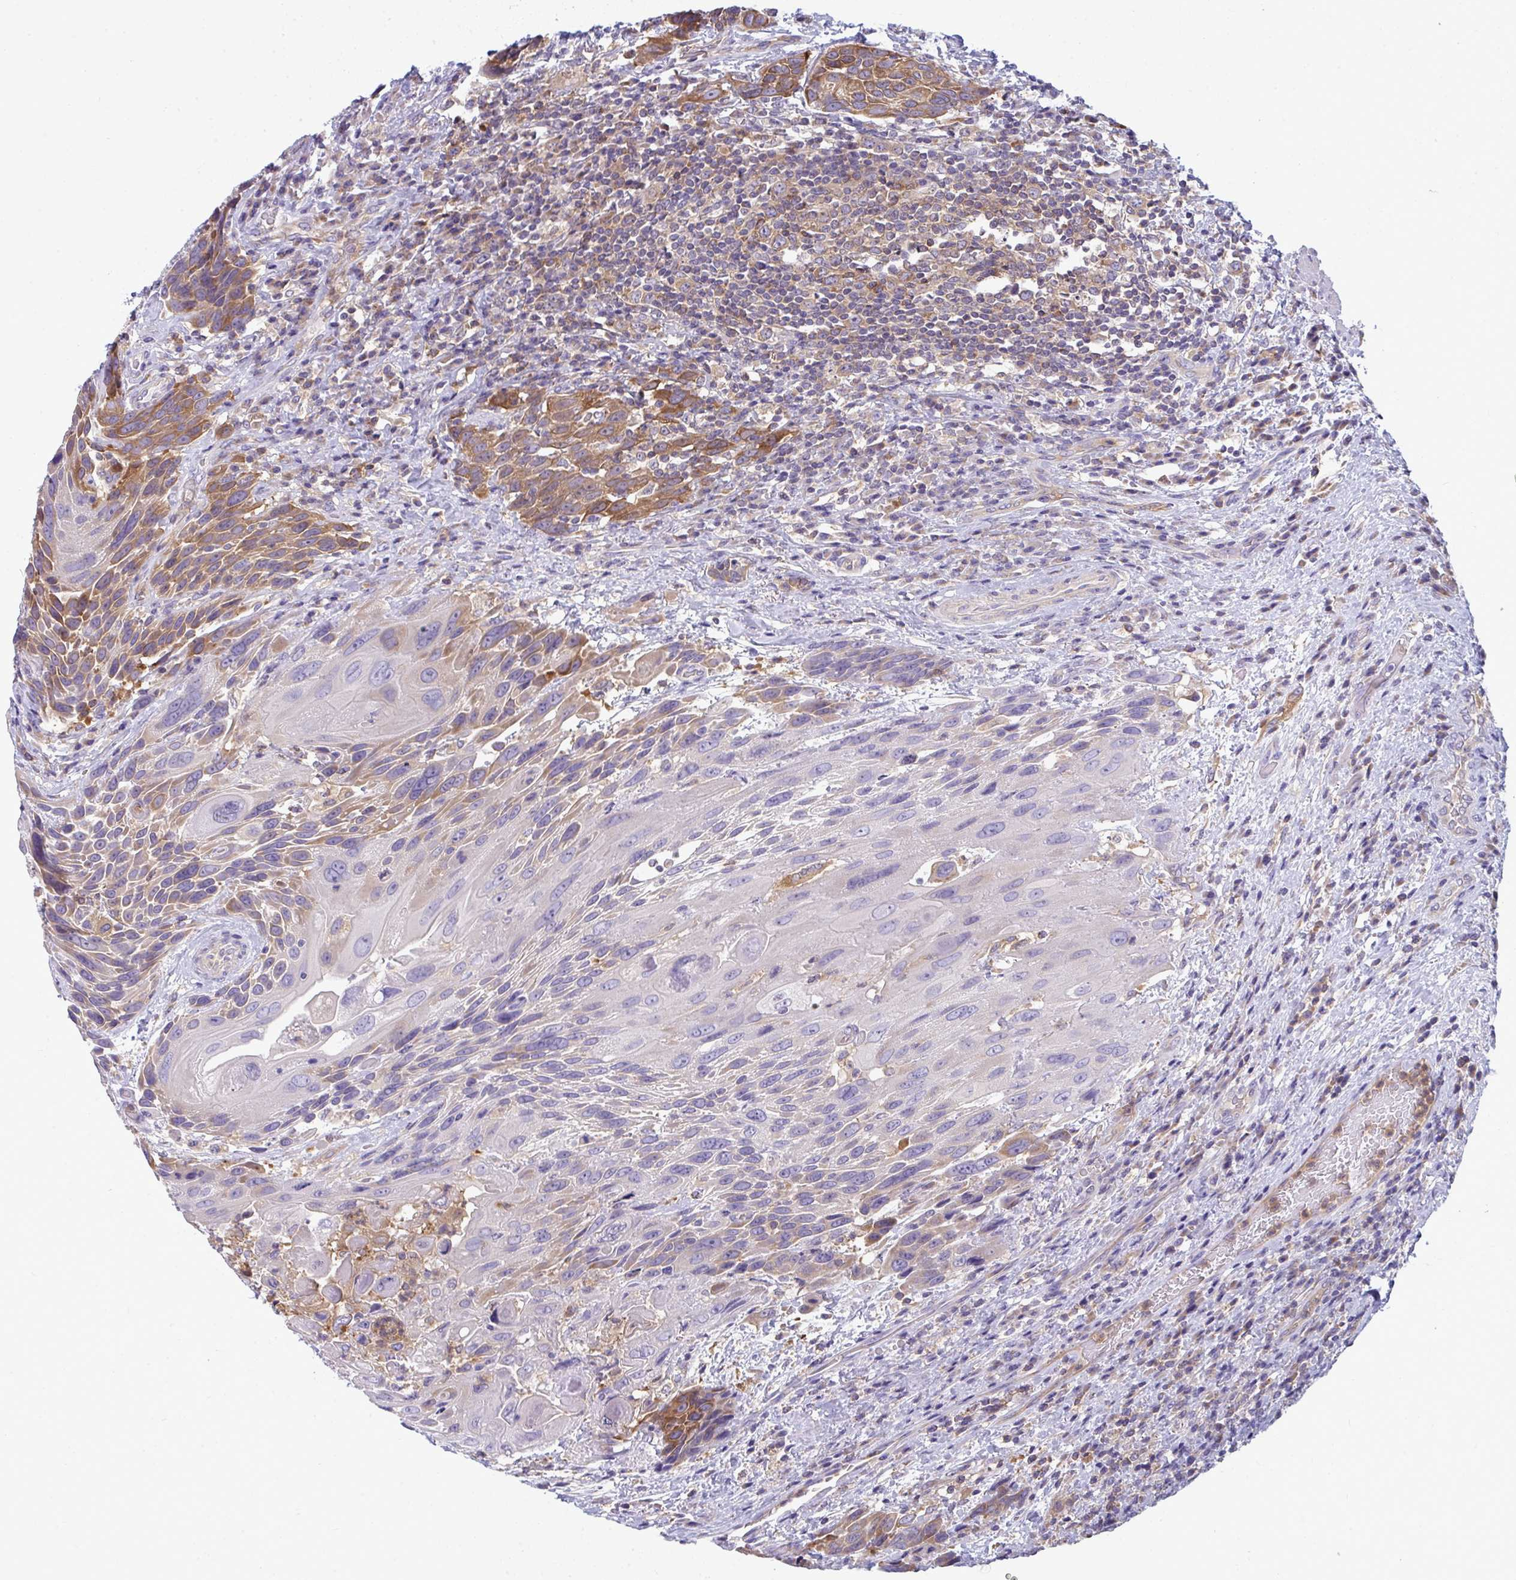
{"staining": {"intensity": "moderate", "quantity": ">75%", "location": "cytoplasmic/membranous"}, "tissue": "urothelial cancer", "cell_type": "Tumor cells", "image_type": "cancer", "snomed": [{"axis": "morphology", "description": "Urothelial carcinoma, High grade"}, {"axis": "topography", "description": "Urinary bladder"}], "caption": "Brown immunohistochemical staining in human high-grade urothelial carcinoma shows moderate cytoplasmic/membranous staining in about >75% of tumor cells.", "gene": "SLC30A6", "patient": {"sex": "female", "age": 70}}